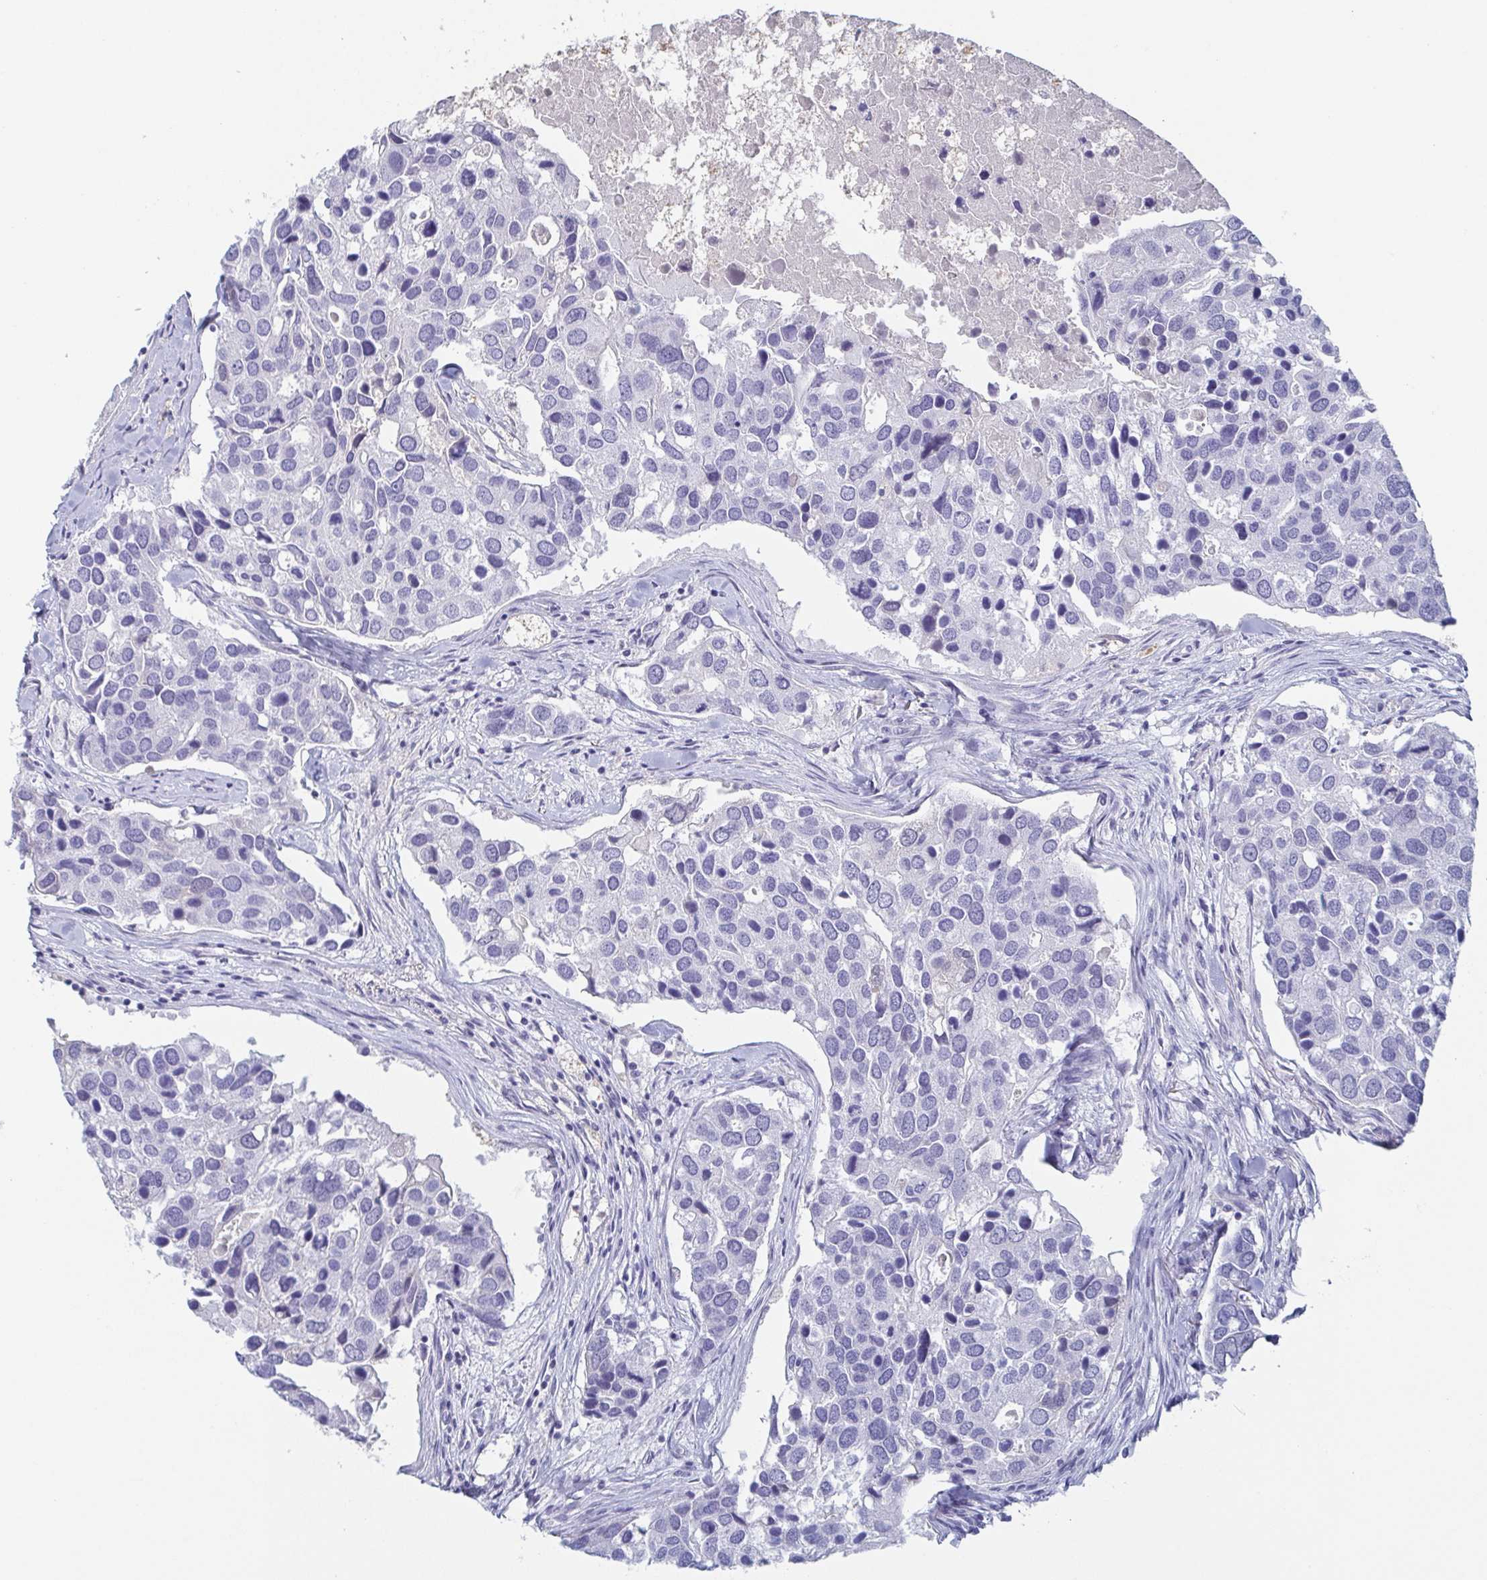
{"staining": {"intensity": "negative", "quantity": "none", "location": "none"}, "tissue": "breast cancer", "cell_type": "Tumor cells", "image_type": "cancer", "snomed": [{"axis": "morphology", "description": "Duct carcinoma"}, {"axis": "topography", "description": "Breast"}], "caption": "This is a photomicrograph of IHC staining of breast cancer, which shows no expression in tumor cells. The staining is performed using DAB brown chromogen with nuclei counter-stained in using hematoxylin.", "gene": "ITLN1", "patient": {"sex": "female", "age": 83}}